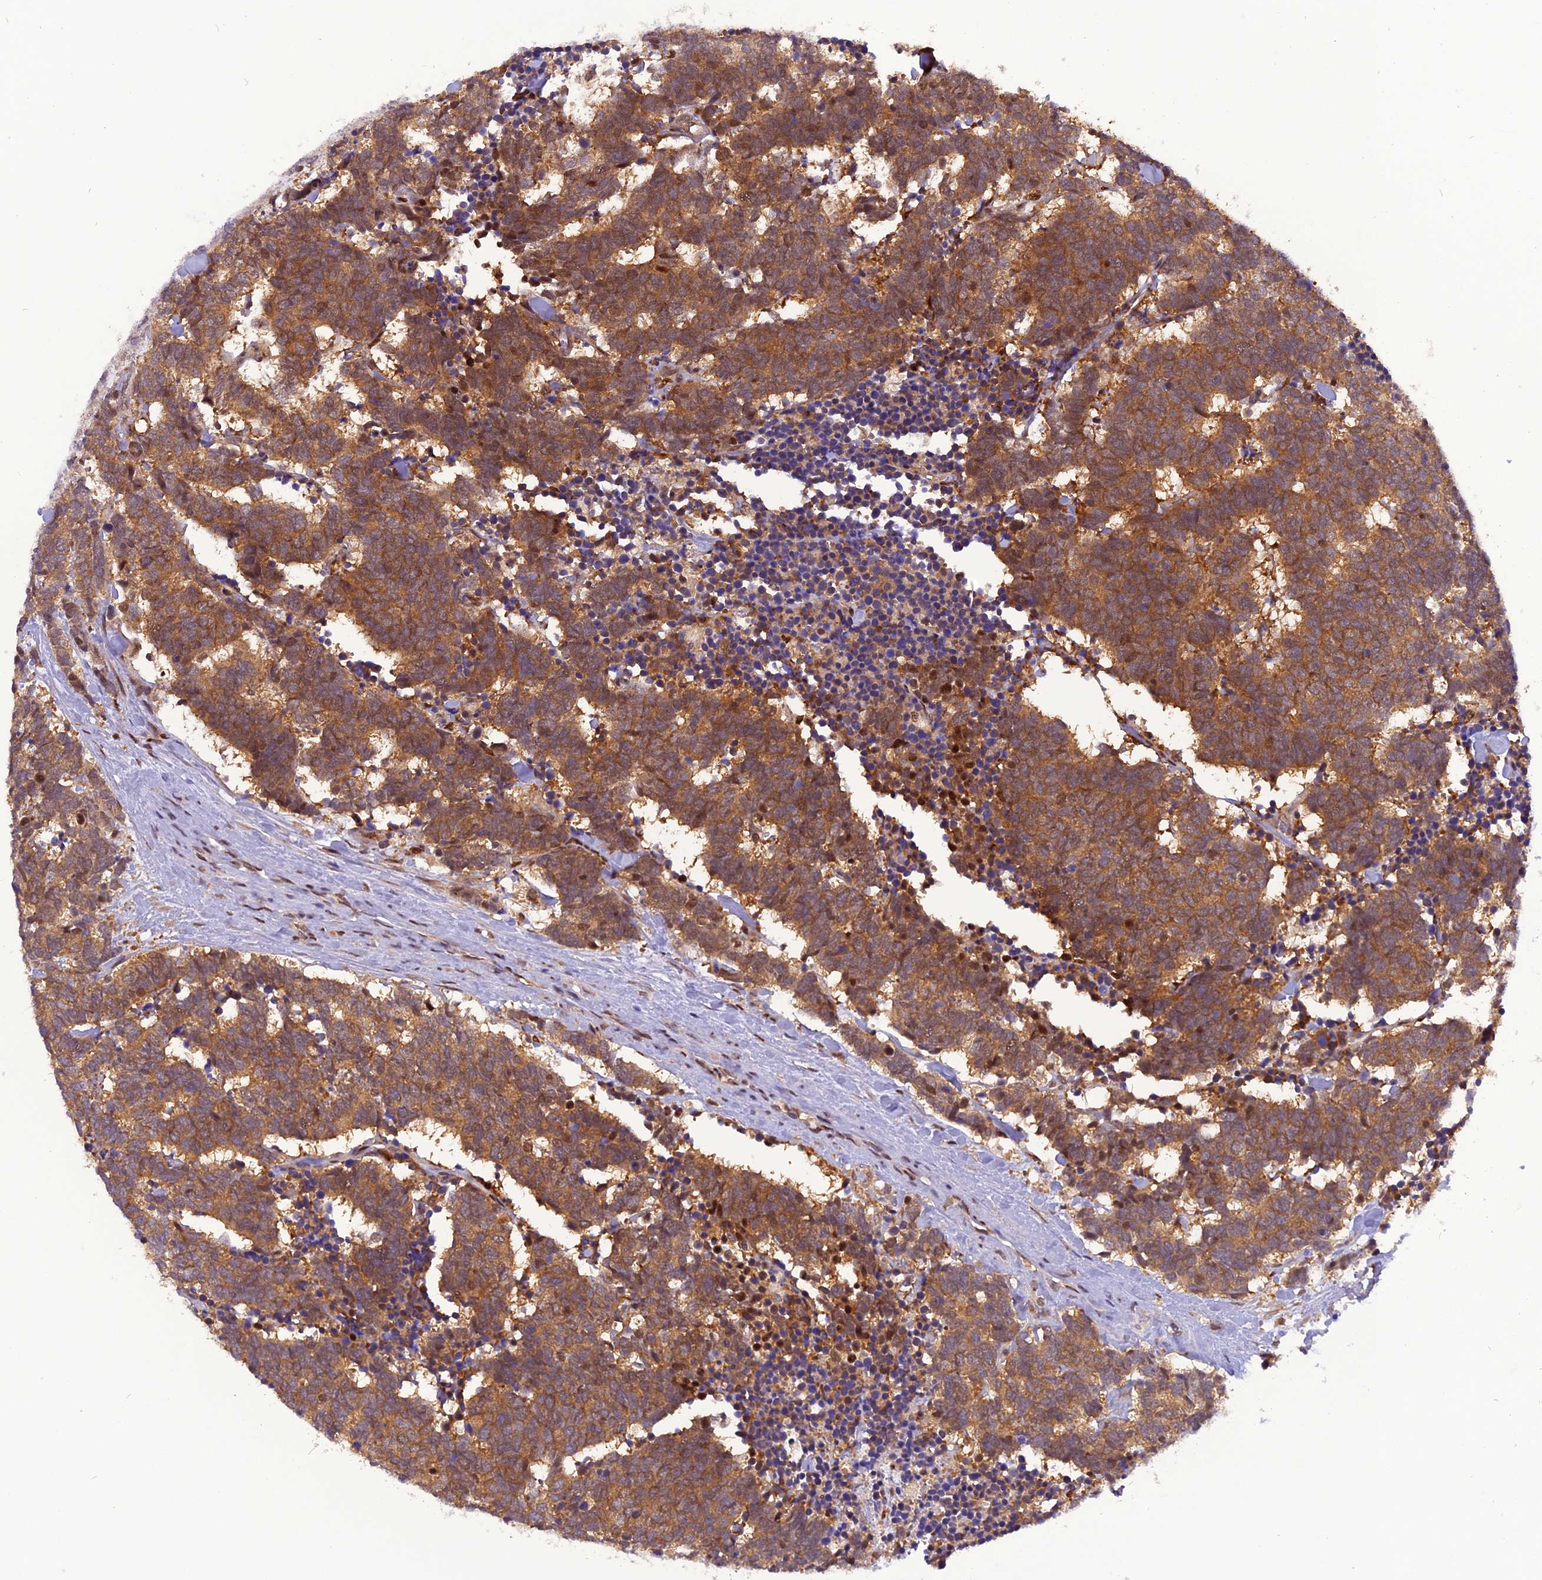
{"staining": {"intensity": "moderate", "quantity": ">75%", "location": "cytoplasmic/membranous"}, "tissue": "carcinoid", "cell_type": "Tumor cells", "image_type": "cancer", "snomed": [{"axis": "morphology", "description": "Carcinoma, NOS"}, {"axis": "morphology", "description": "Carcinoid, malignant, NOS"}, {"axis": "topography", "description": "Urinary bladder"}], "caption": "Tumor cells demonstrate medium levels of moderate cytoplasmic/membranous staining in approximately >75% of cells in carcinoid.", "gene": "RABGGTA", "patient": {"sex": "male", "age": 57}}